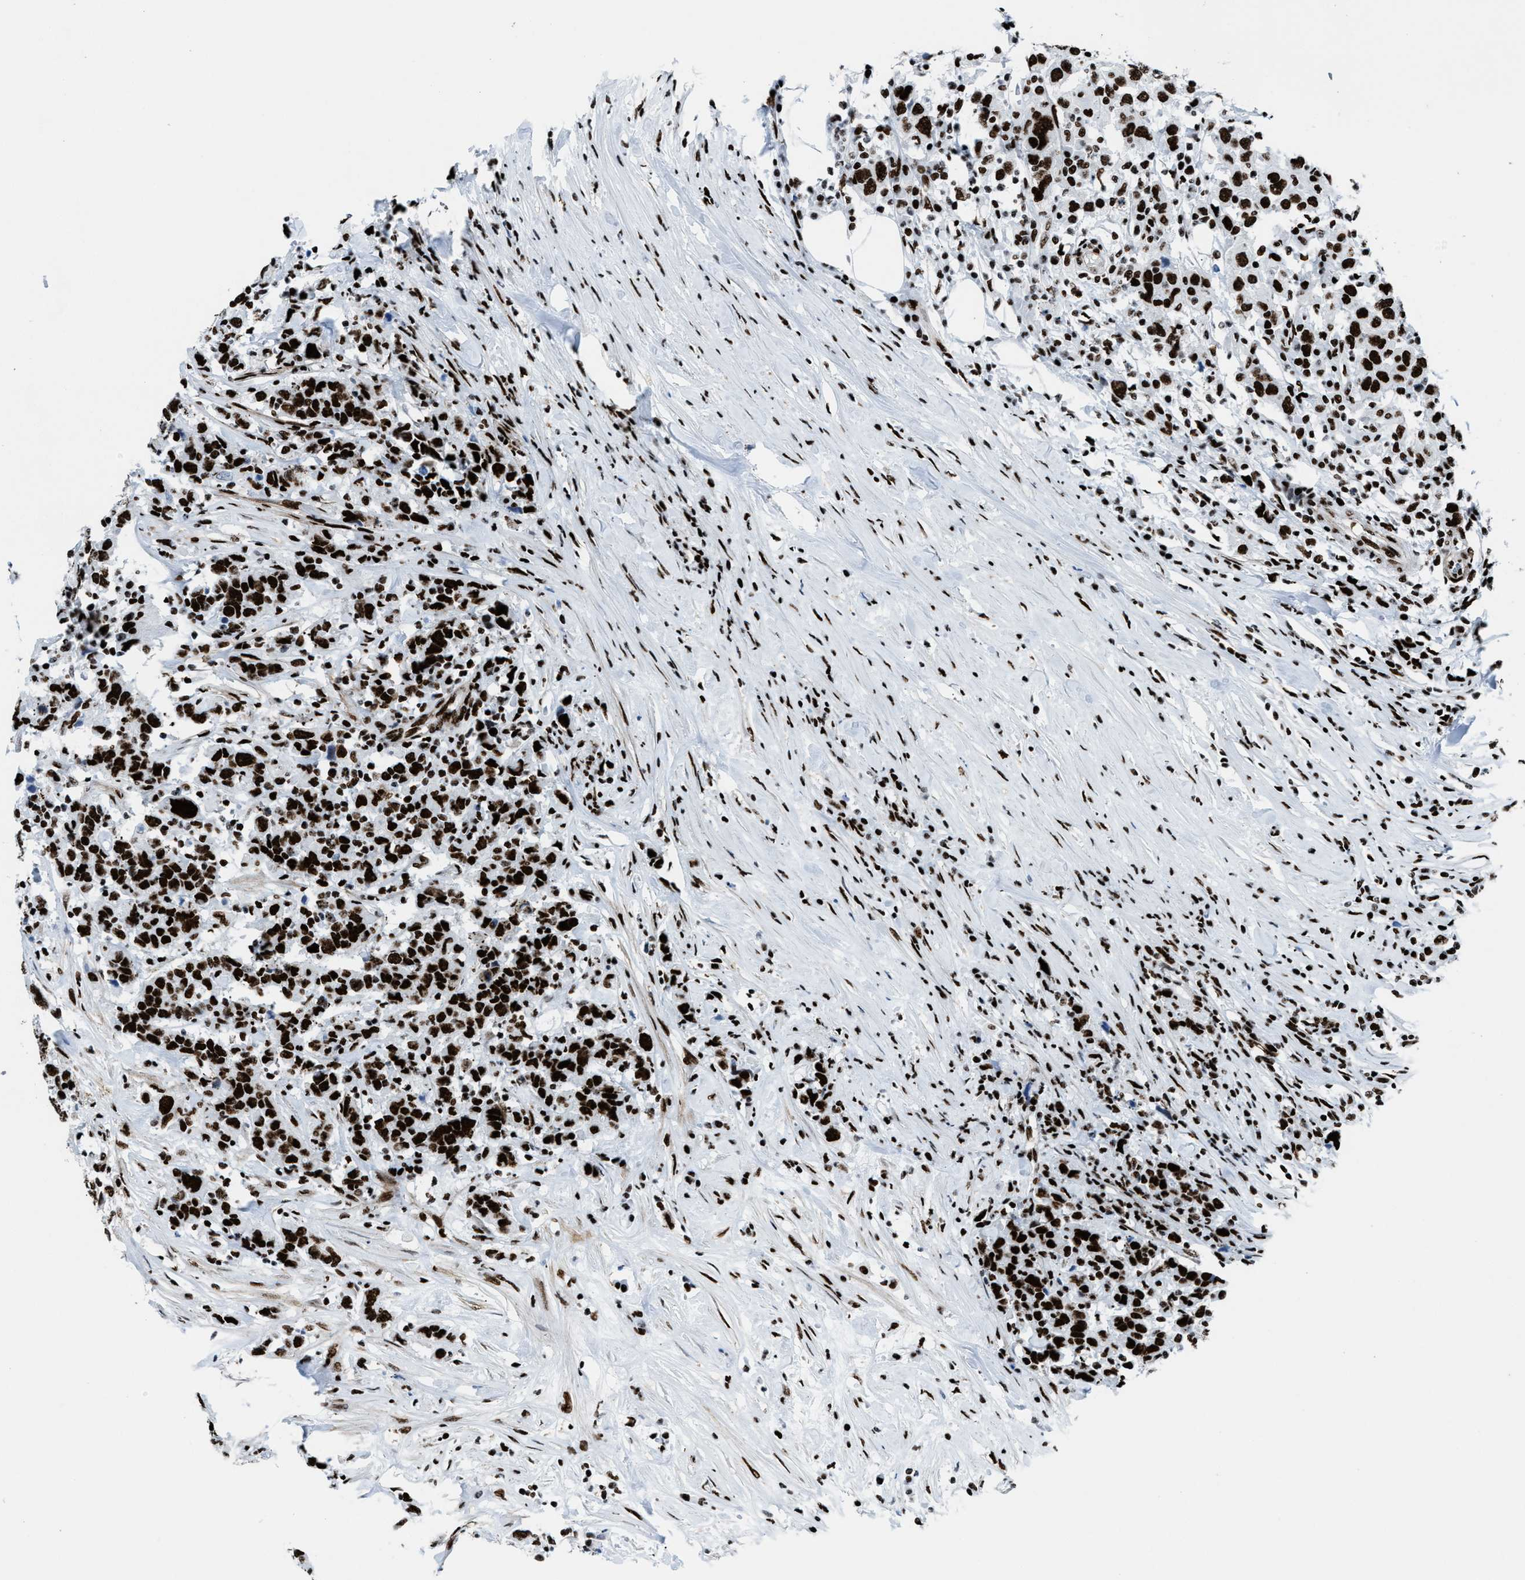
{"staining": {"intensity": "strong", "quantity": ">75%", "location": "nuclear"}, "tissue": "urothelial cancer", "cell_type": "Tumor cells", "image_type": "cancer", "snomed": [{"axis": "morphology", "description": "Urothelial carcinoma, High grade"}, {"axis": "topography", "description": "Urinary bladder"}], "caption": "About >75% of tumor cells in human urothelial carcinoma (high-grade) exhibit strong nuclear protein positivity as visualized by brown immunohistochemical staining.", "gene": "NONO", "patient": {"sex": "male", "age": 61}}